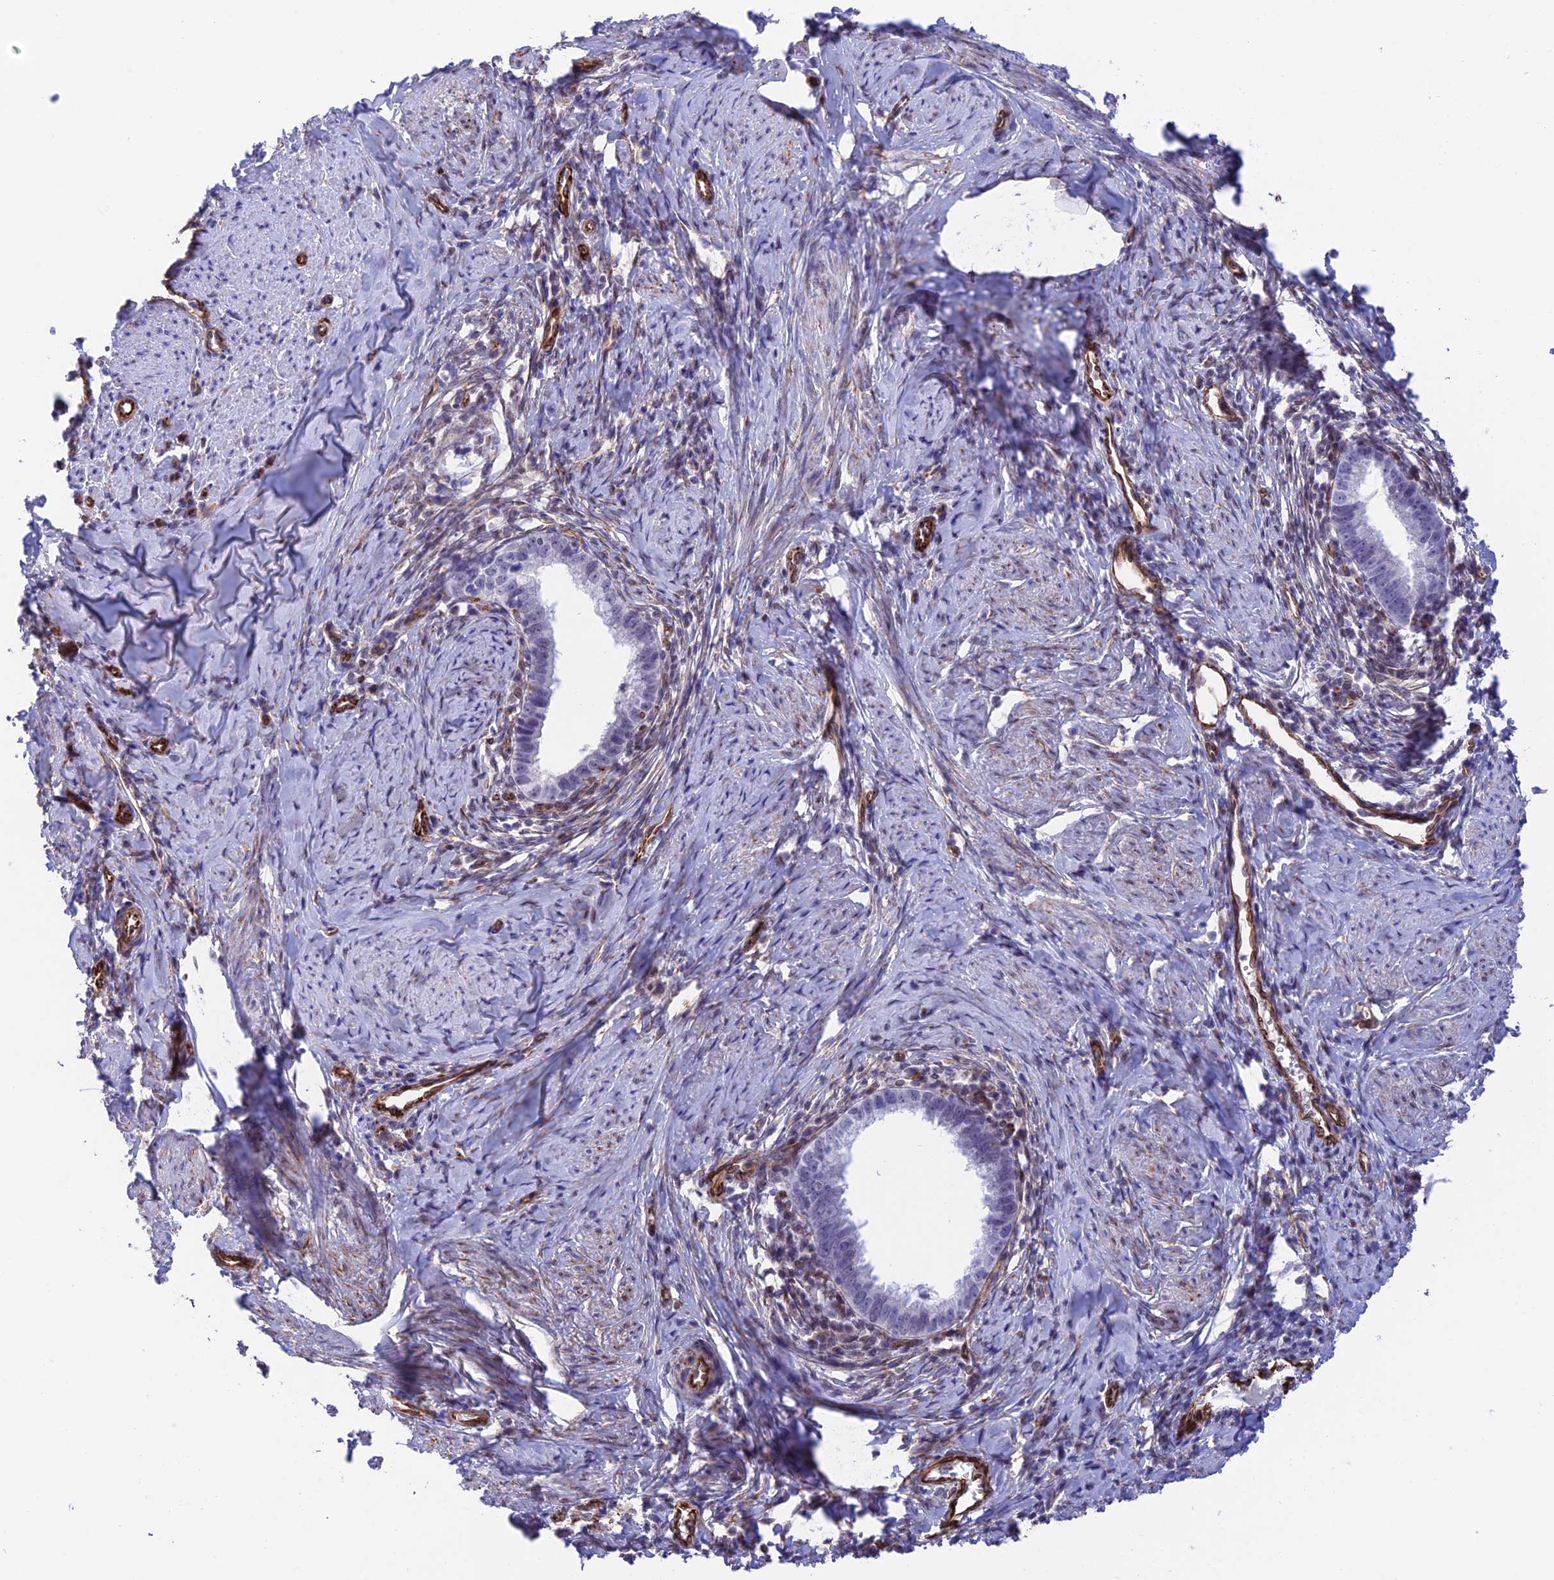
{"staining": {"intensity": "negative", "quantity": "none", "location": "none"}, "tissue": "cervical cancer", "cell_type": "Tumor cells", "image_type": "cancer", "snomed": [{"axis": "morphology", "description": "Adenocarcinoma, NOS"}, {"axis": "topography", "description": "Cervix"}], "caption": "Immunohistochemistry (IHC) of human adenocarcinoma (cervical) shows no expression in tumor cells.", "gene": "ZNF652", "patient": {"sex": "female", "age": 36}}